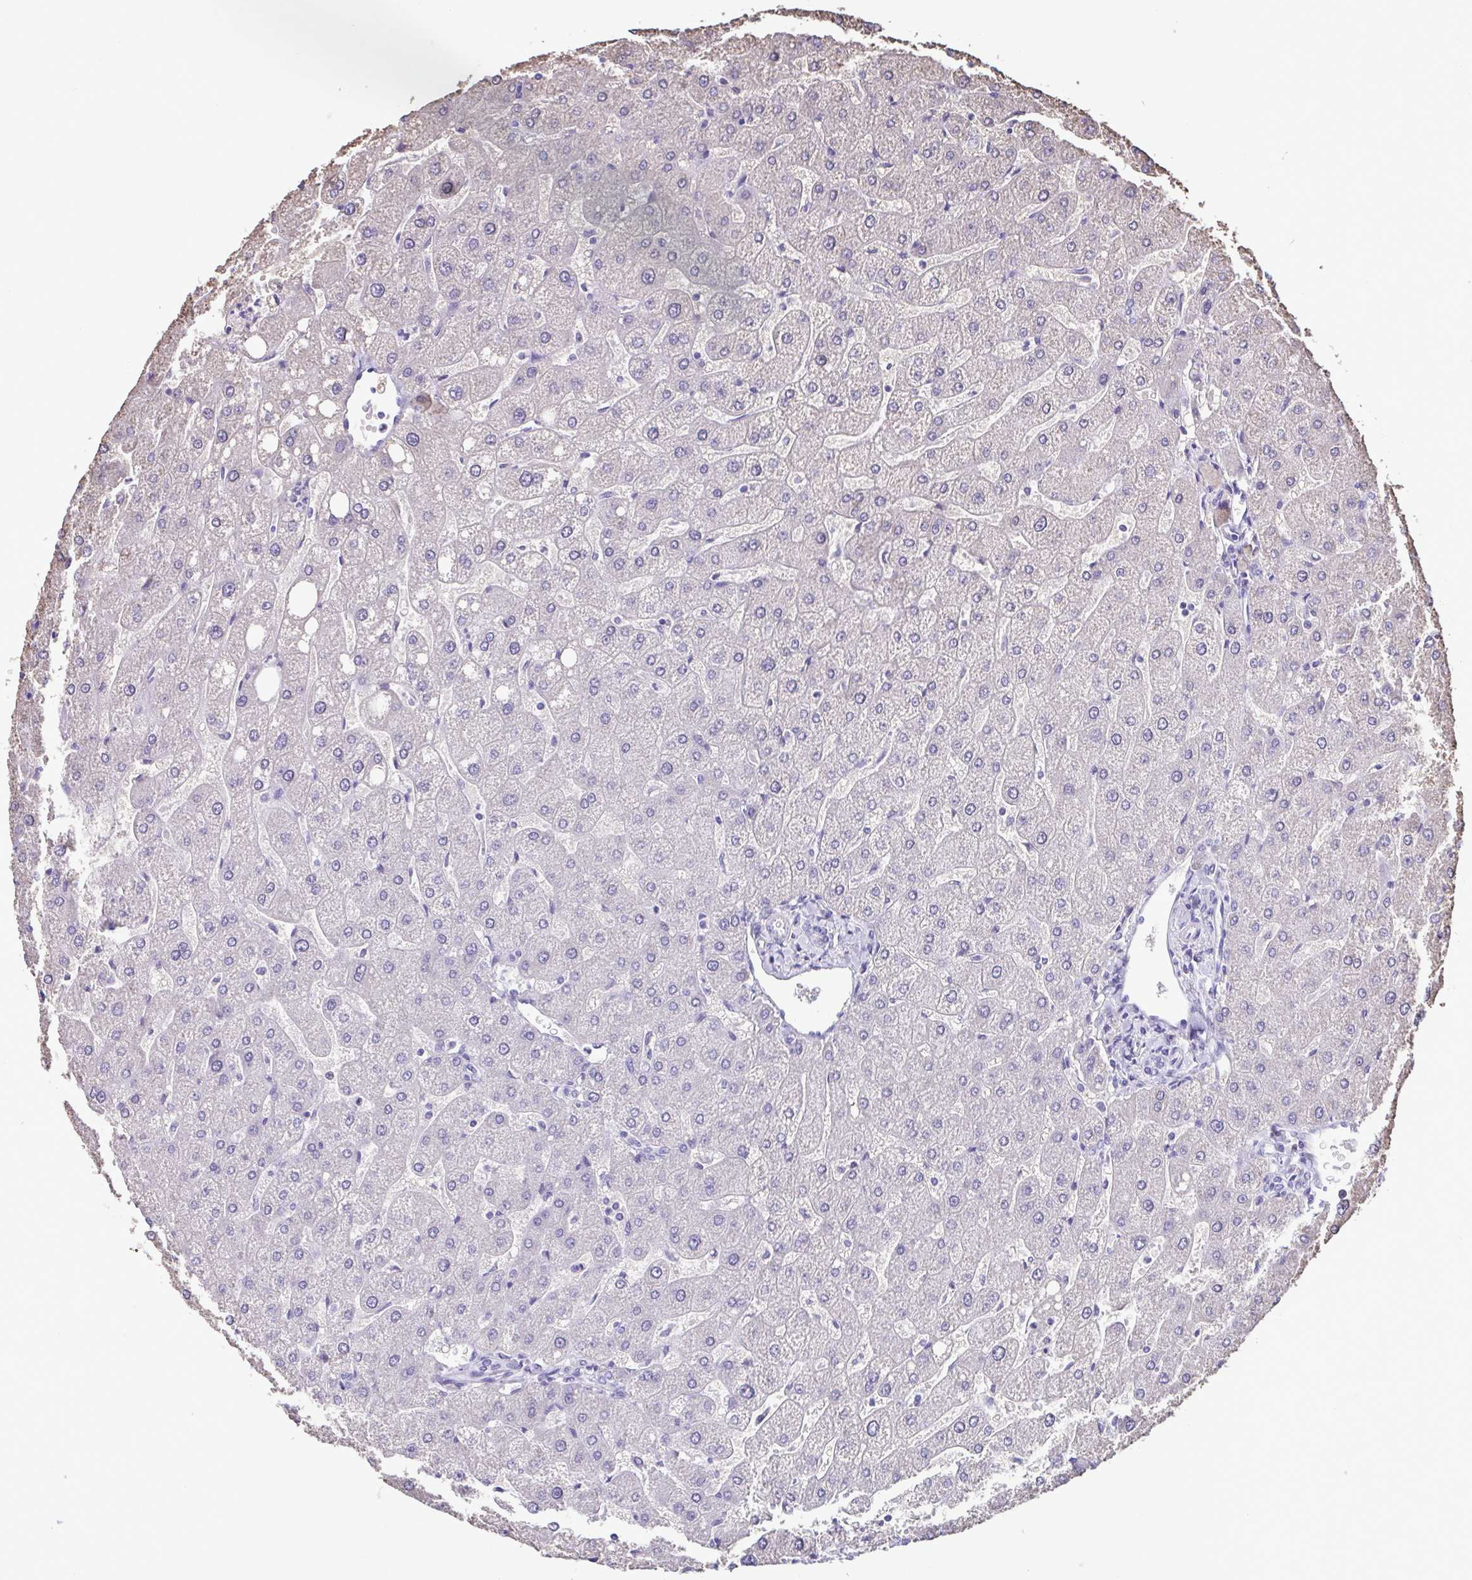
{"staining": {"intensity": "negative", "quantity": "none", "location": "none"}, "tissue": "liver", "cell_type": "Cholangiocytes", "image_type": "normal", "snomed": [{"axis": "morphology", "description": "Normal tissue, NOS"}, {"axis": "topography", "description": "Liver"}], "caption": "Liver stained for a protein using immunohistochemistry (IHC) displays no expression cholangiocytes.", "gene": "CBY2", "patient": {"sex": "male", "age": 67}}